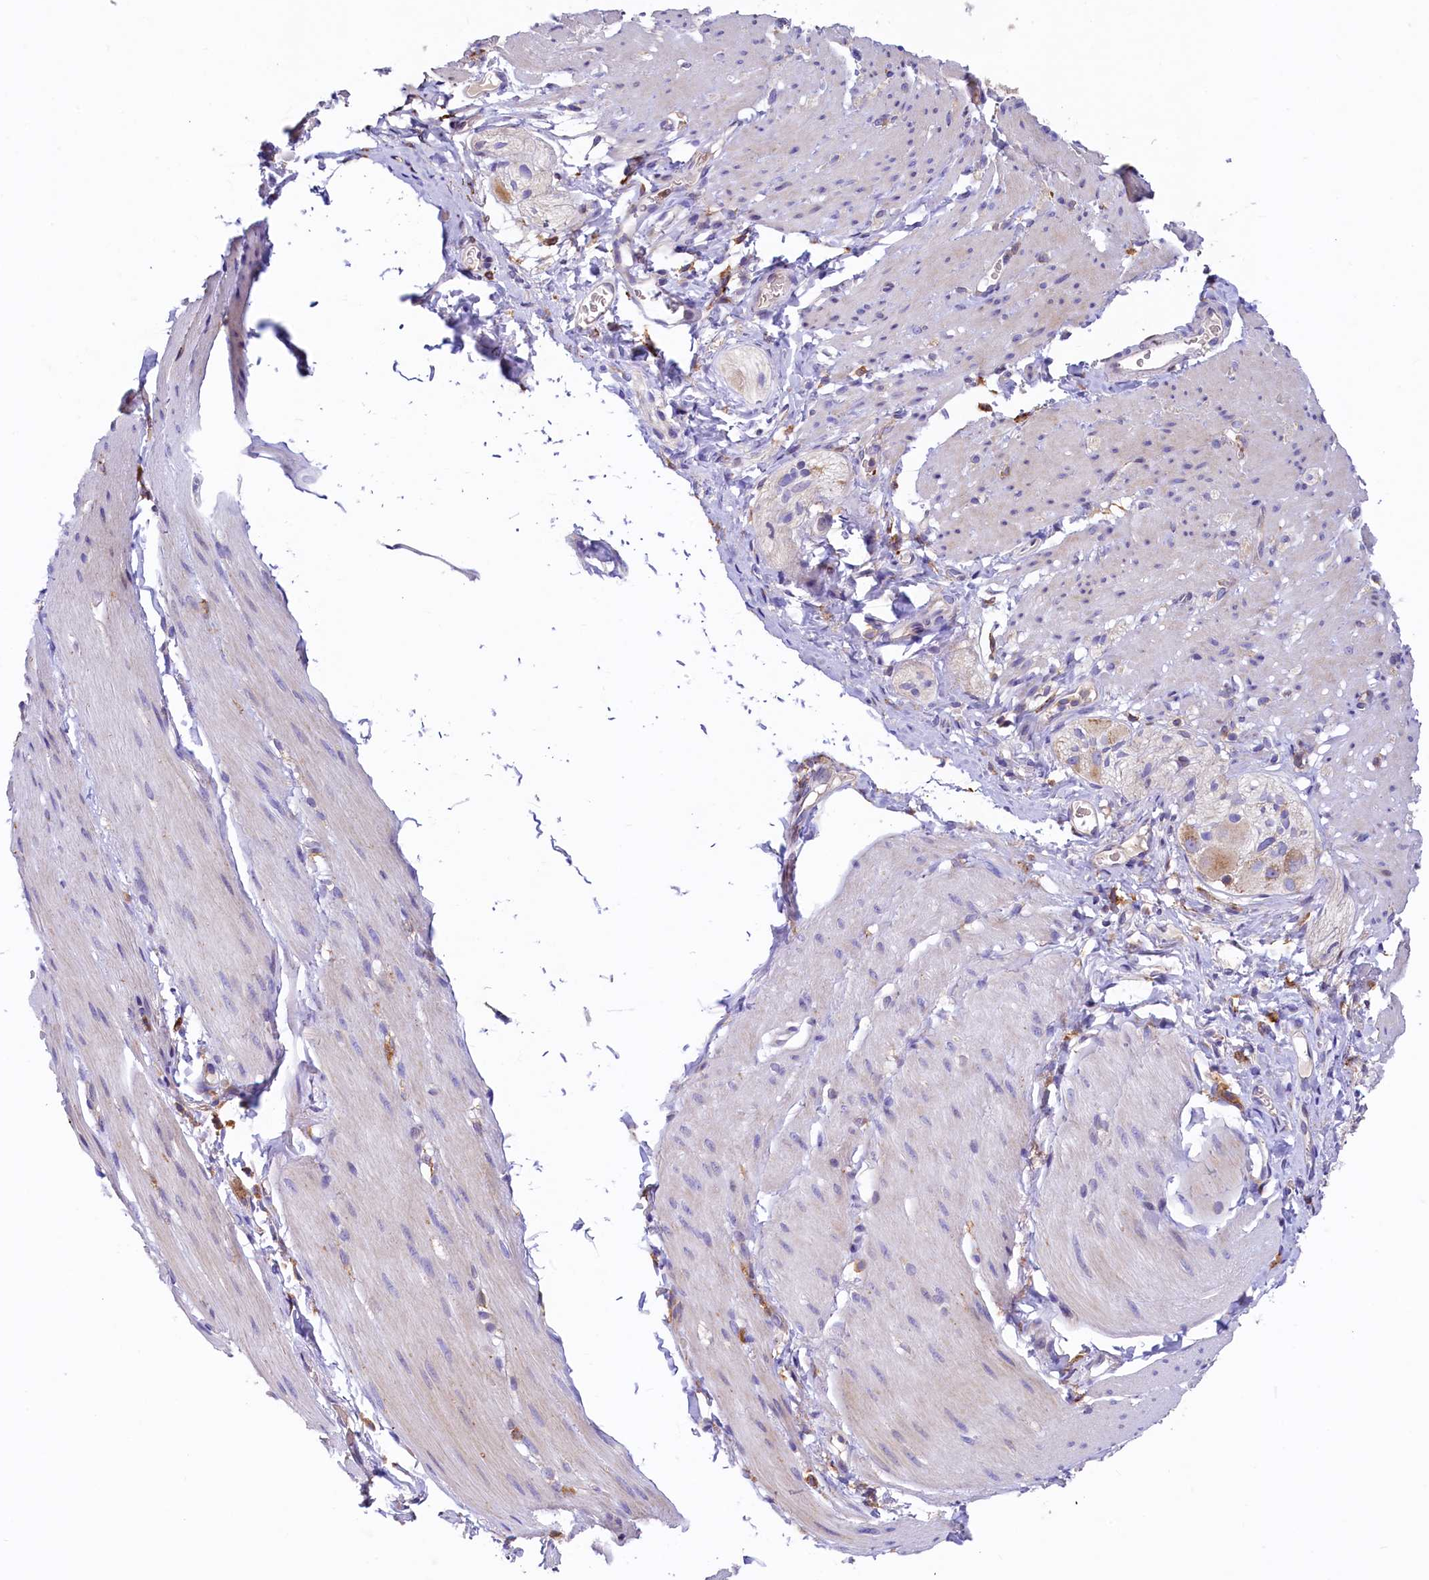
{"staining": {"intensity": "negative", "quantity": "none", "location": "none"}, "tissue": "smooth muscle", "cell_type": "Smooth muscle cells", "image_type": "normal", "snomed": [{"axis": "morphology", "description": "Normal tissue, NOS"}, {"axis": "topography", "description": "Smooth muscle"}, {"axis": "topography", "description": "Small intestine"}], "caption": "Image shows no significant protein positivity in smooth muscle cells of normal smooth muscle.", "gene": "HPS6", "patient": {"sex": "female", "age": 84}}